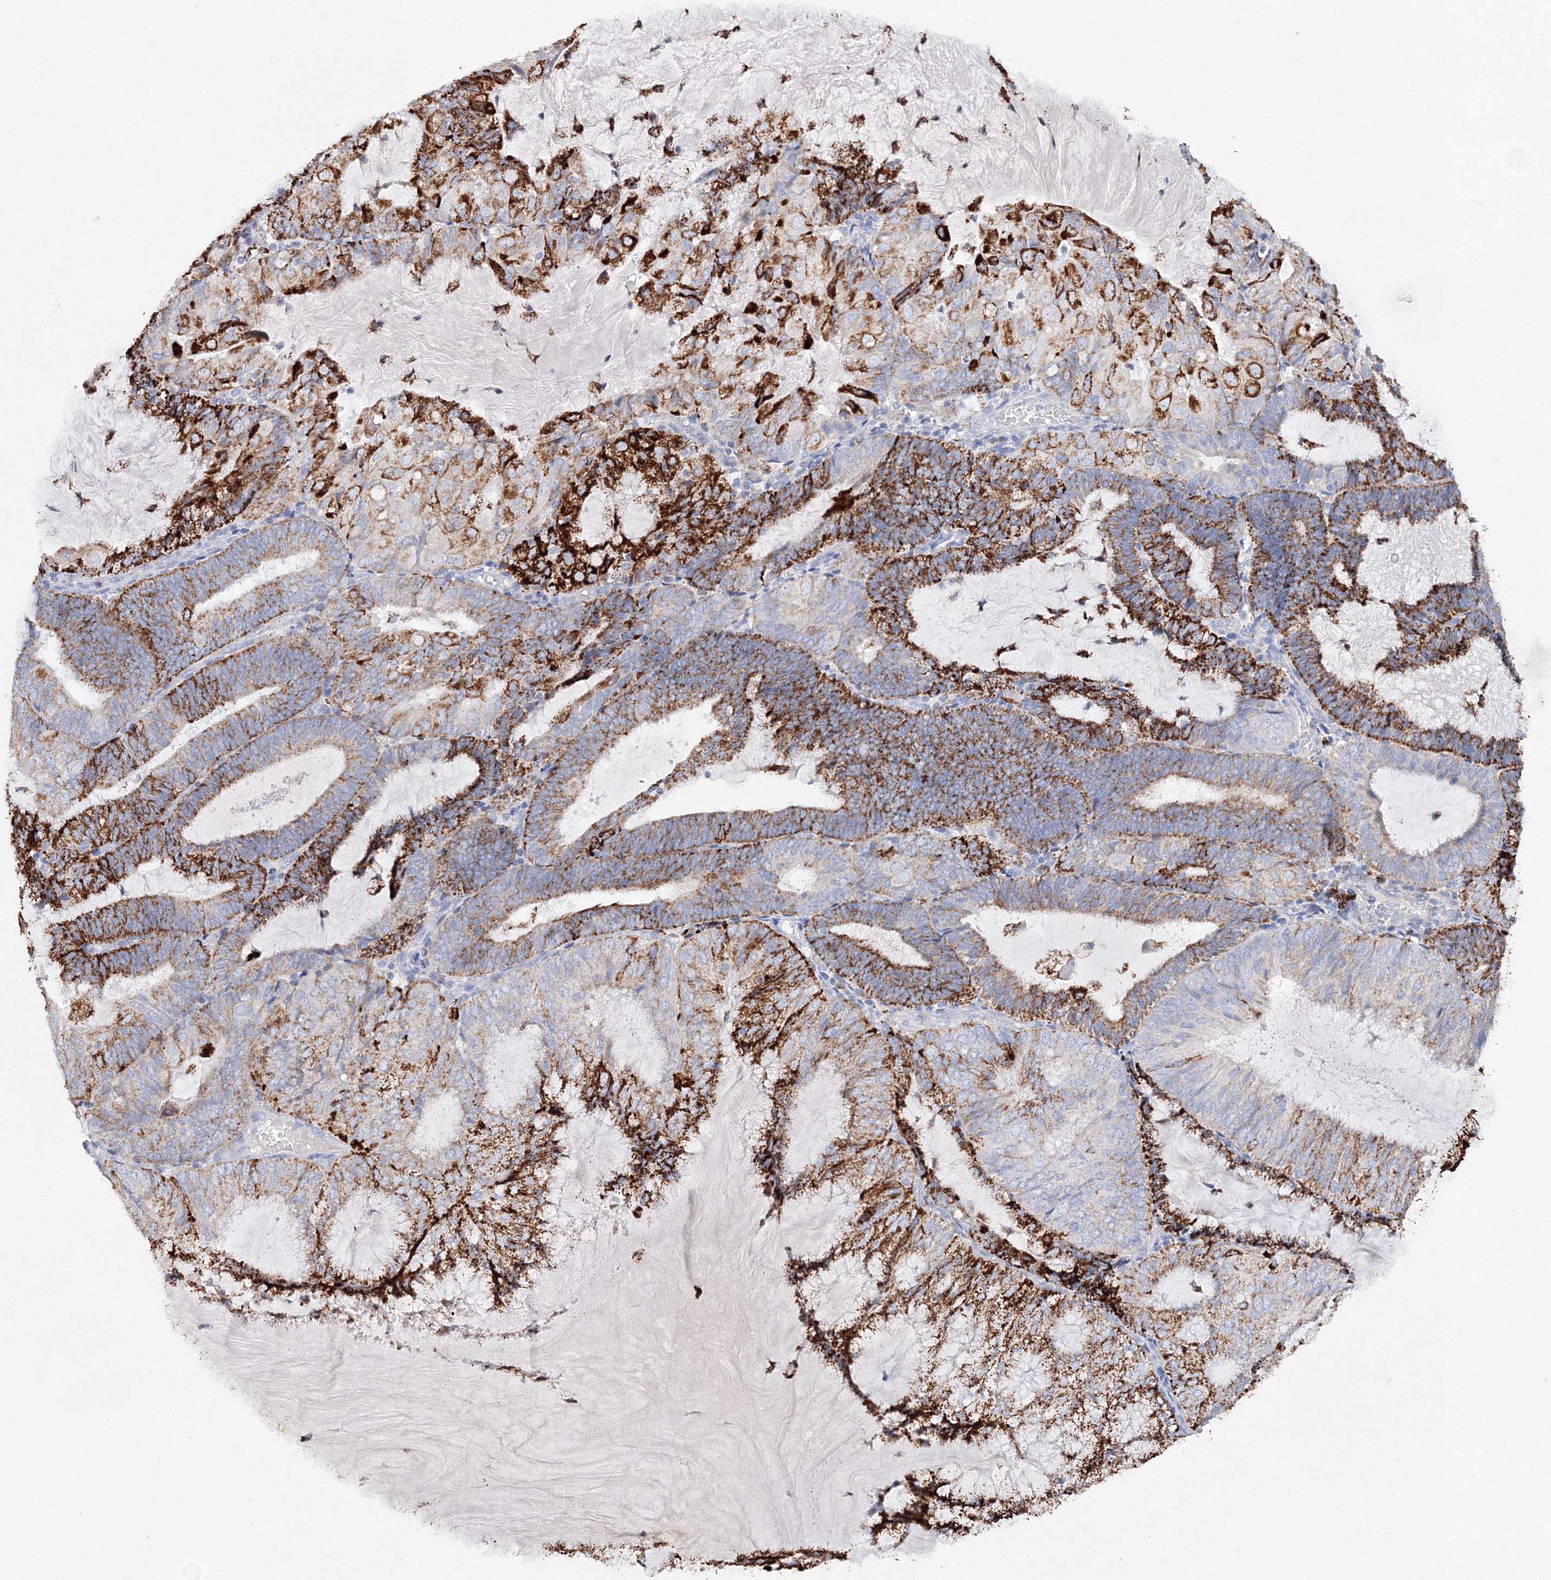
{"staining": {"intensity": "strong", "quantity": ">75%", "location": "cytoplasmic/membranous"}, "tissue": "endometrial cancer", "cell_type": "Tumor cells", "image_type": "cancer", "snomed": [{"axis": "morphology", "description": "Adenocarcinoma, NOS"}, {"axis": "topography", "description": "Endometrium"}], "caption": "Brown immunohistochemical staining in adenocarcinoma (endometrial) displays strong cytoplasmic/membranous positivity in about >75% of tumor cells.", "gene": "MERTK", "patient": {"sex": "female", "age": 81}}